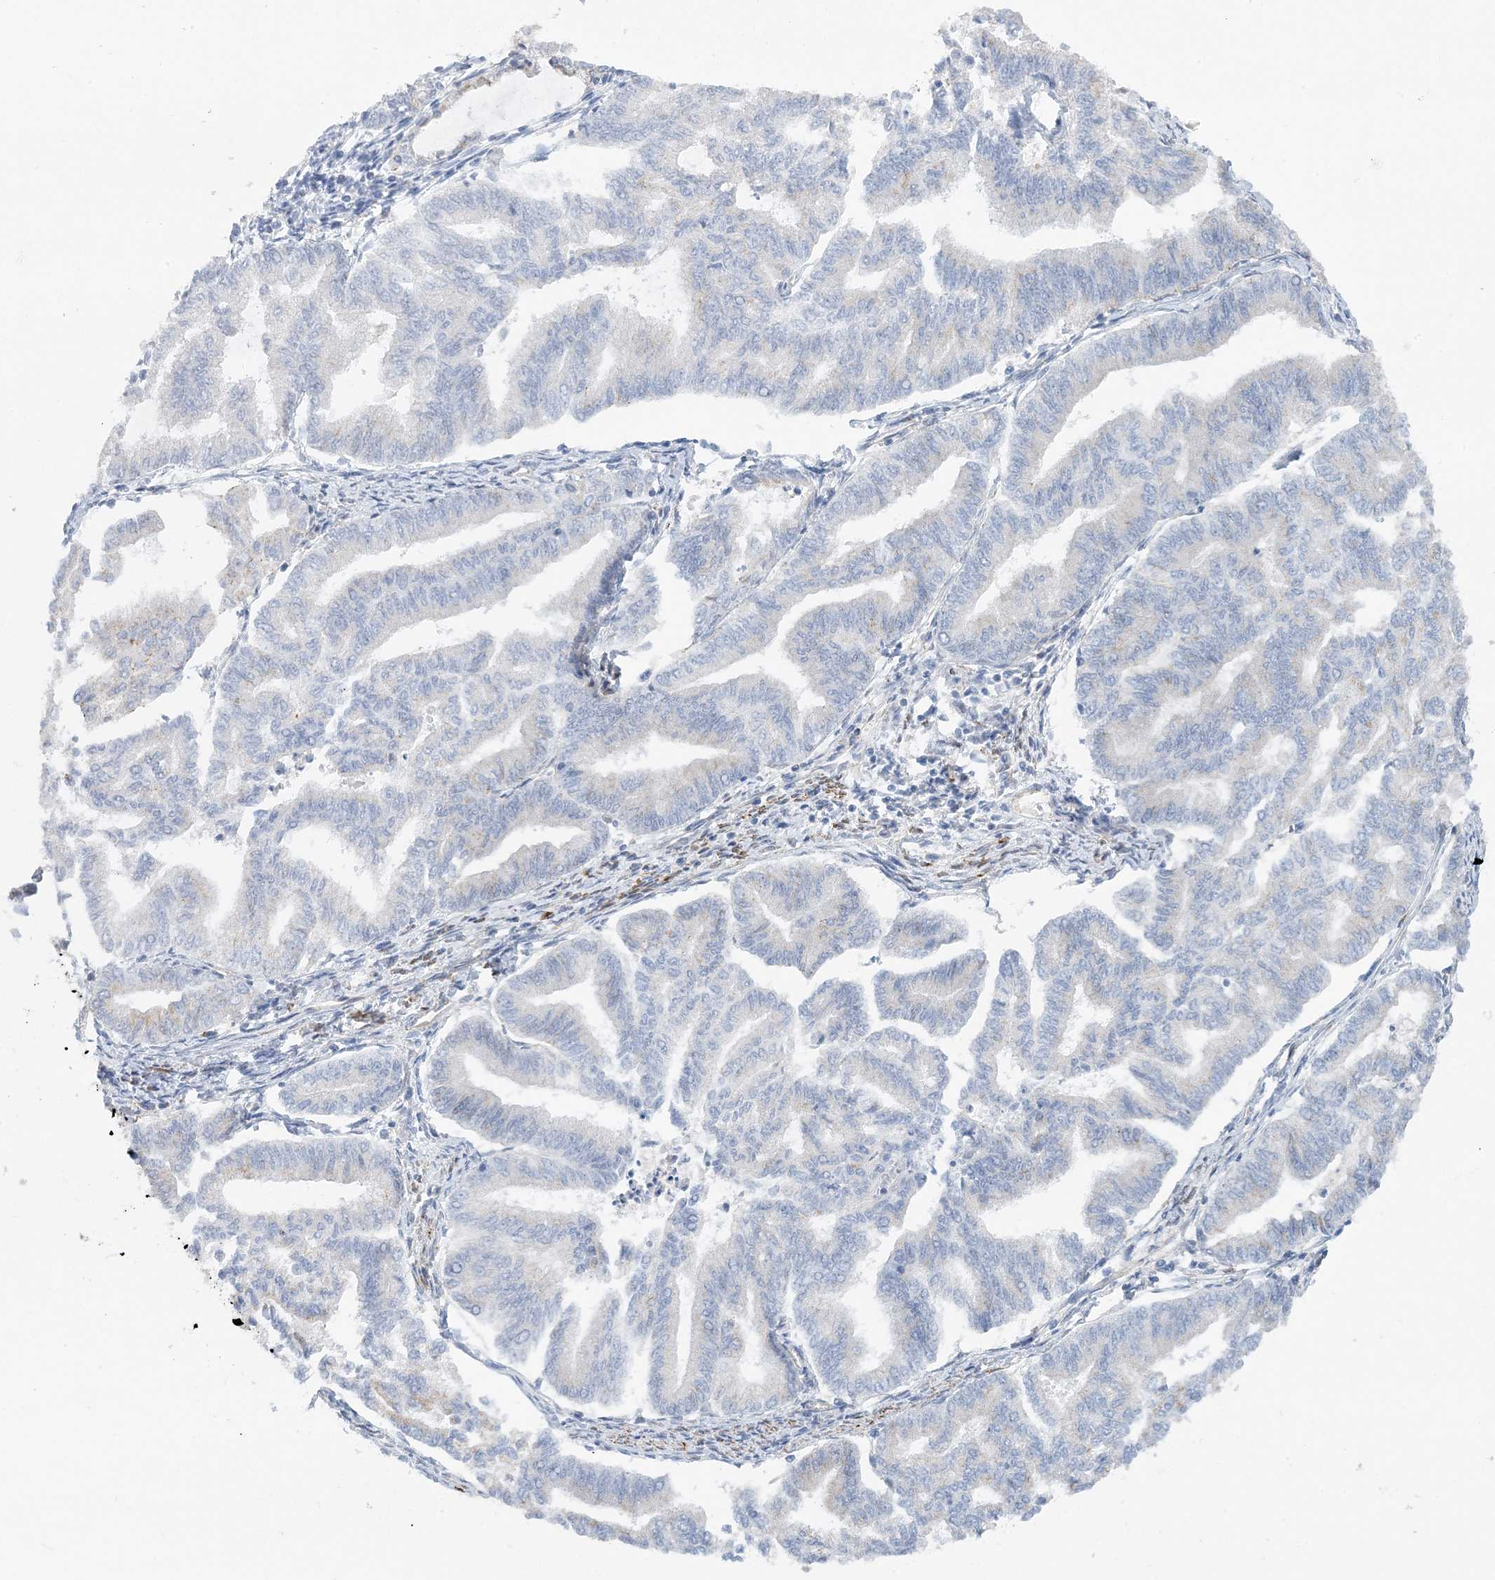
{"staining": {"intensity": "negative", "quantity": "none", "location": "none"}, "tissue": "endometrial cancer", "cell_type": "Tumor cells", "image_type": "cancer", "snomed": [{"axis": "morphology", "description": "Adenocarcinoma, NOS"}, {"axis": "topography", "description": "Endometrium"}], "caption": "DAB (3,3'-diaminobenzidine) immunohistochemical staining of human endometrial adenocarcinoma reveals no significant positivity in tumor cells.", "gene": "CALHM5", "patient": {"sex": "female", "age": 79}}